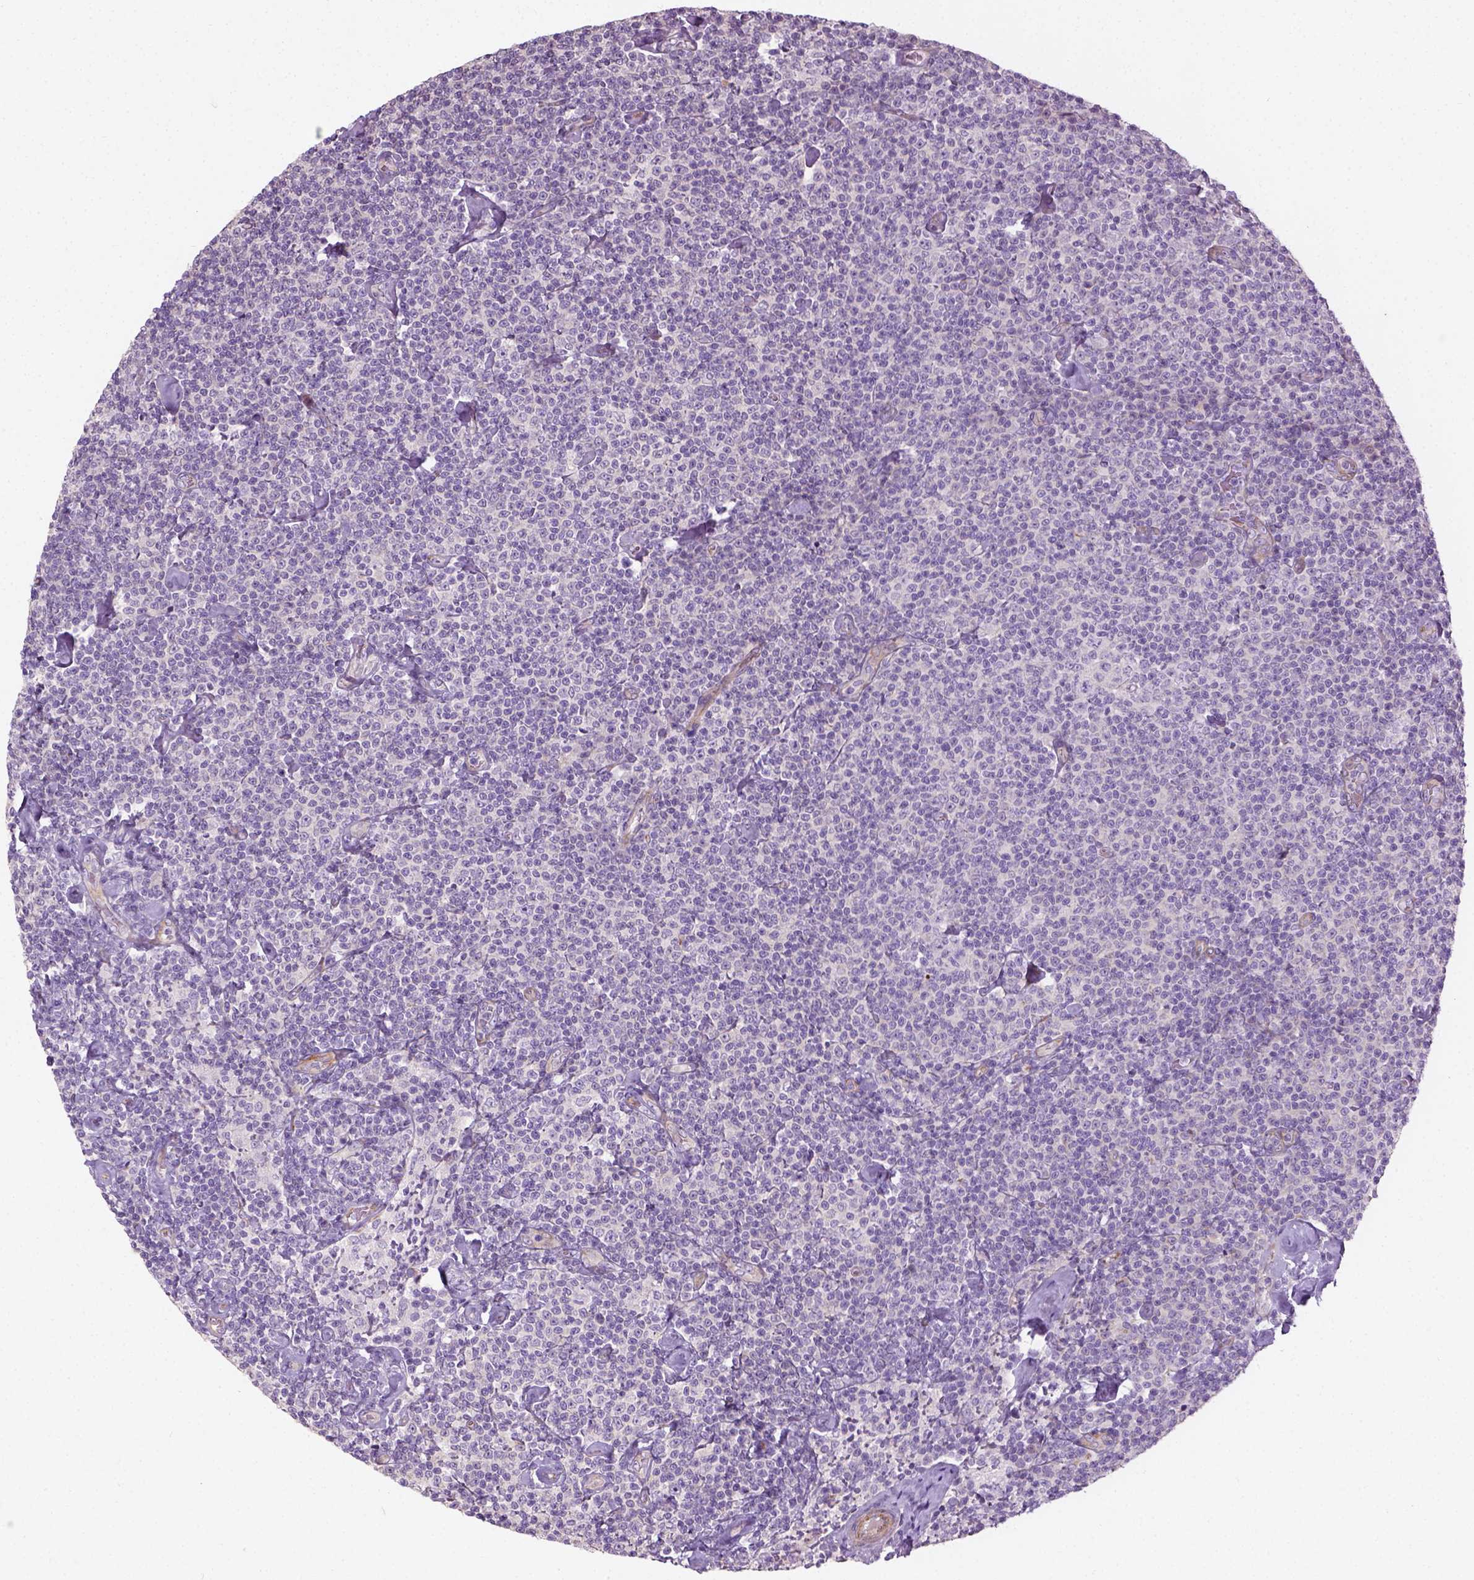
{"staining": {"intensity": "negative", "quantity": "none", "location": "none"}, "tissue": "lymphoma", "cell_type": "Tumor cells", "image_type": "cancer", "snomed": [{"axis": "morphology", "description": "Malignant lymphoma, non-Hodgkin's type, Low grade"}, {"axis": "topography", "description": "Lymph node"}], "caption": "Human lymphoma stained for a protein using immunohistochemistry (IHC) demonstrates no positivity in tumor cells.", "gene": "PKP3", "patient": {"sex": "male", "age": 81}}